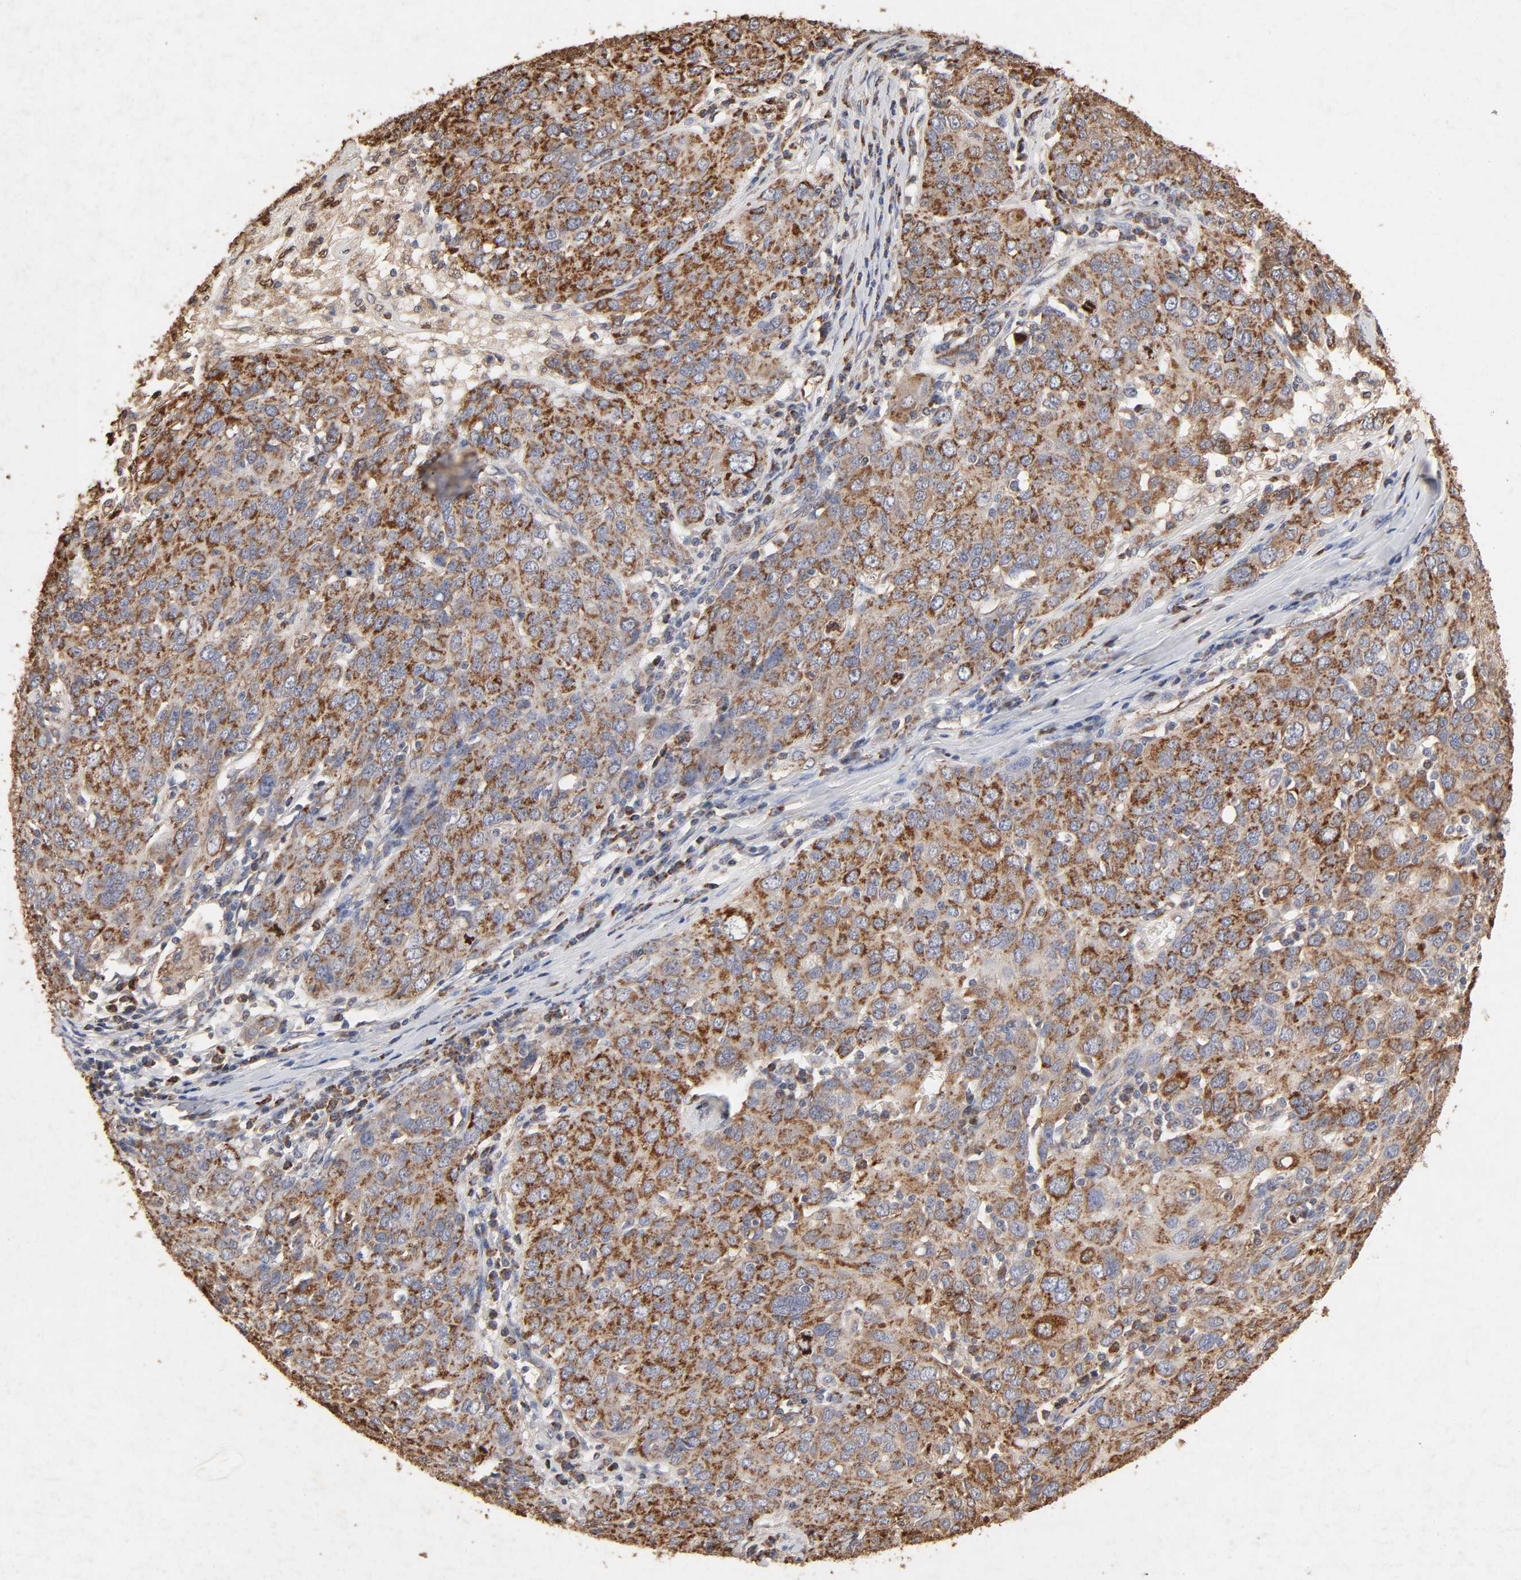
{"staining": {"intensity": "strong", "quantity": ">75%", "location": "cytoplasmic/membranous"}, "tissue": "ovarian cancer", "cell_type": "Tumor cells", "image_type": "cancer", "snomed": [{"axis": "morphology", "description": "Carcinoma, endometroid"}, {"axis": "topography", "description": "Ovary"}], "caption": "IHC of ovarian cancer exhibits high levels of strong cytoplasmic/membranous expression in approximately >75% of tumor cells.", "gene": "CYCS", "patient": {"sex": "female", "age": 50}}